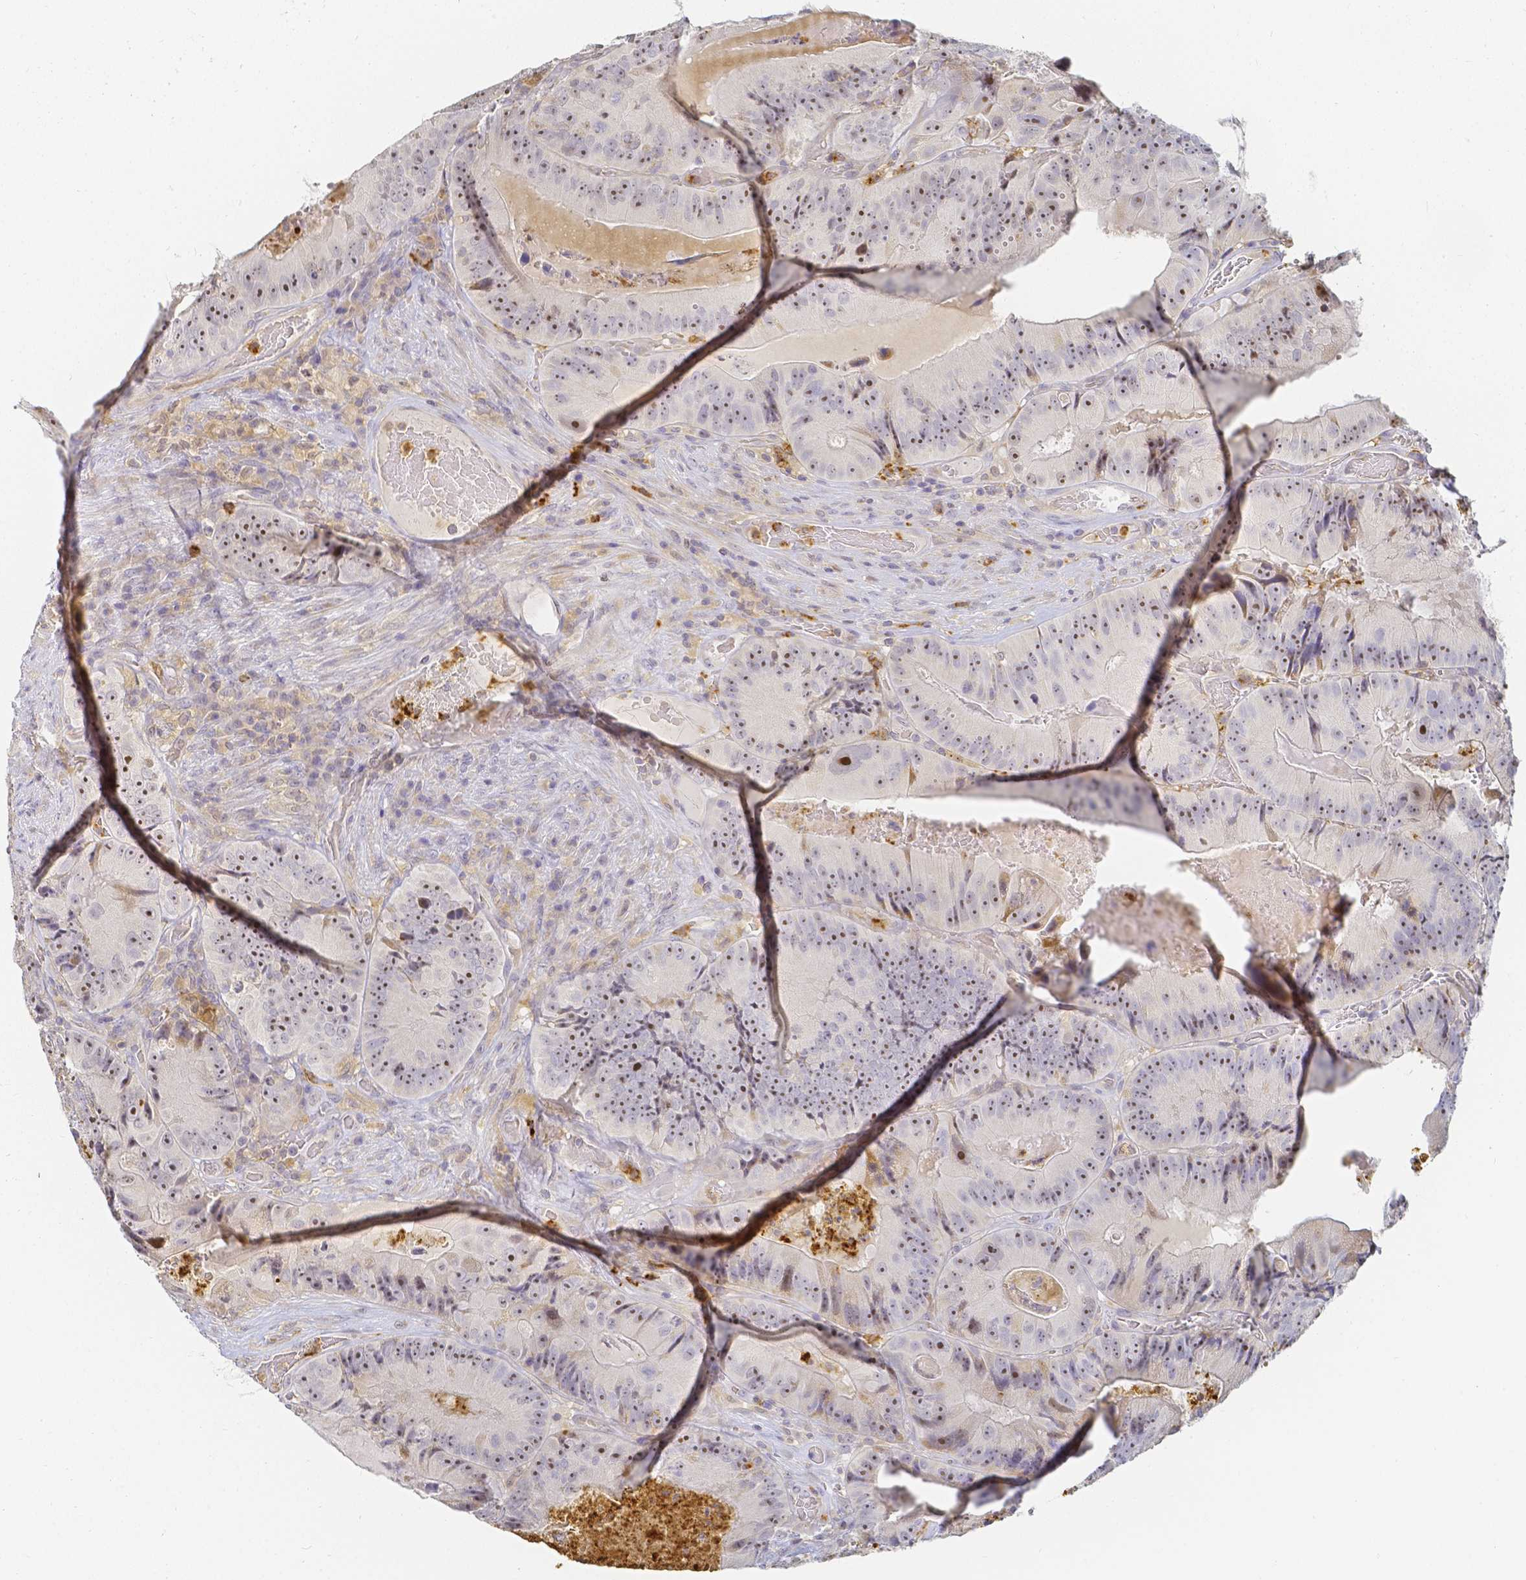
{"staining": {"intensity": "strong", "quantity": ">75%", "location": "nuclear"}, "tissue": "colorectal cancer", "cell_type": "Tumor cells", "image_type": "cancer", "snomed": [{"axis": "morphology", "description": "Adenocarcinoma, NOS"}, {"axis": "topography", "description": "Colon"}], "caption": "Immunohistochemical staining of colorectal cancer displays strong nuclear protein expression in about >75% of tumor cells. Nuclei are stained in blue.", "gene": "KCNH1", "patient": {"sex": "female", "age": 86}}